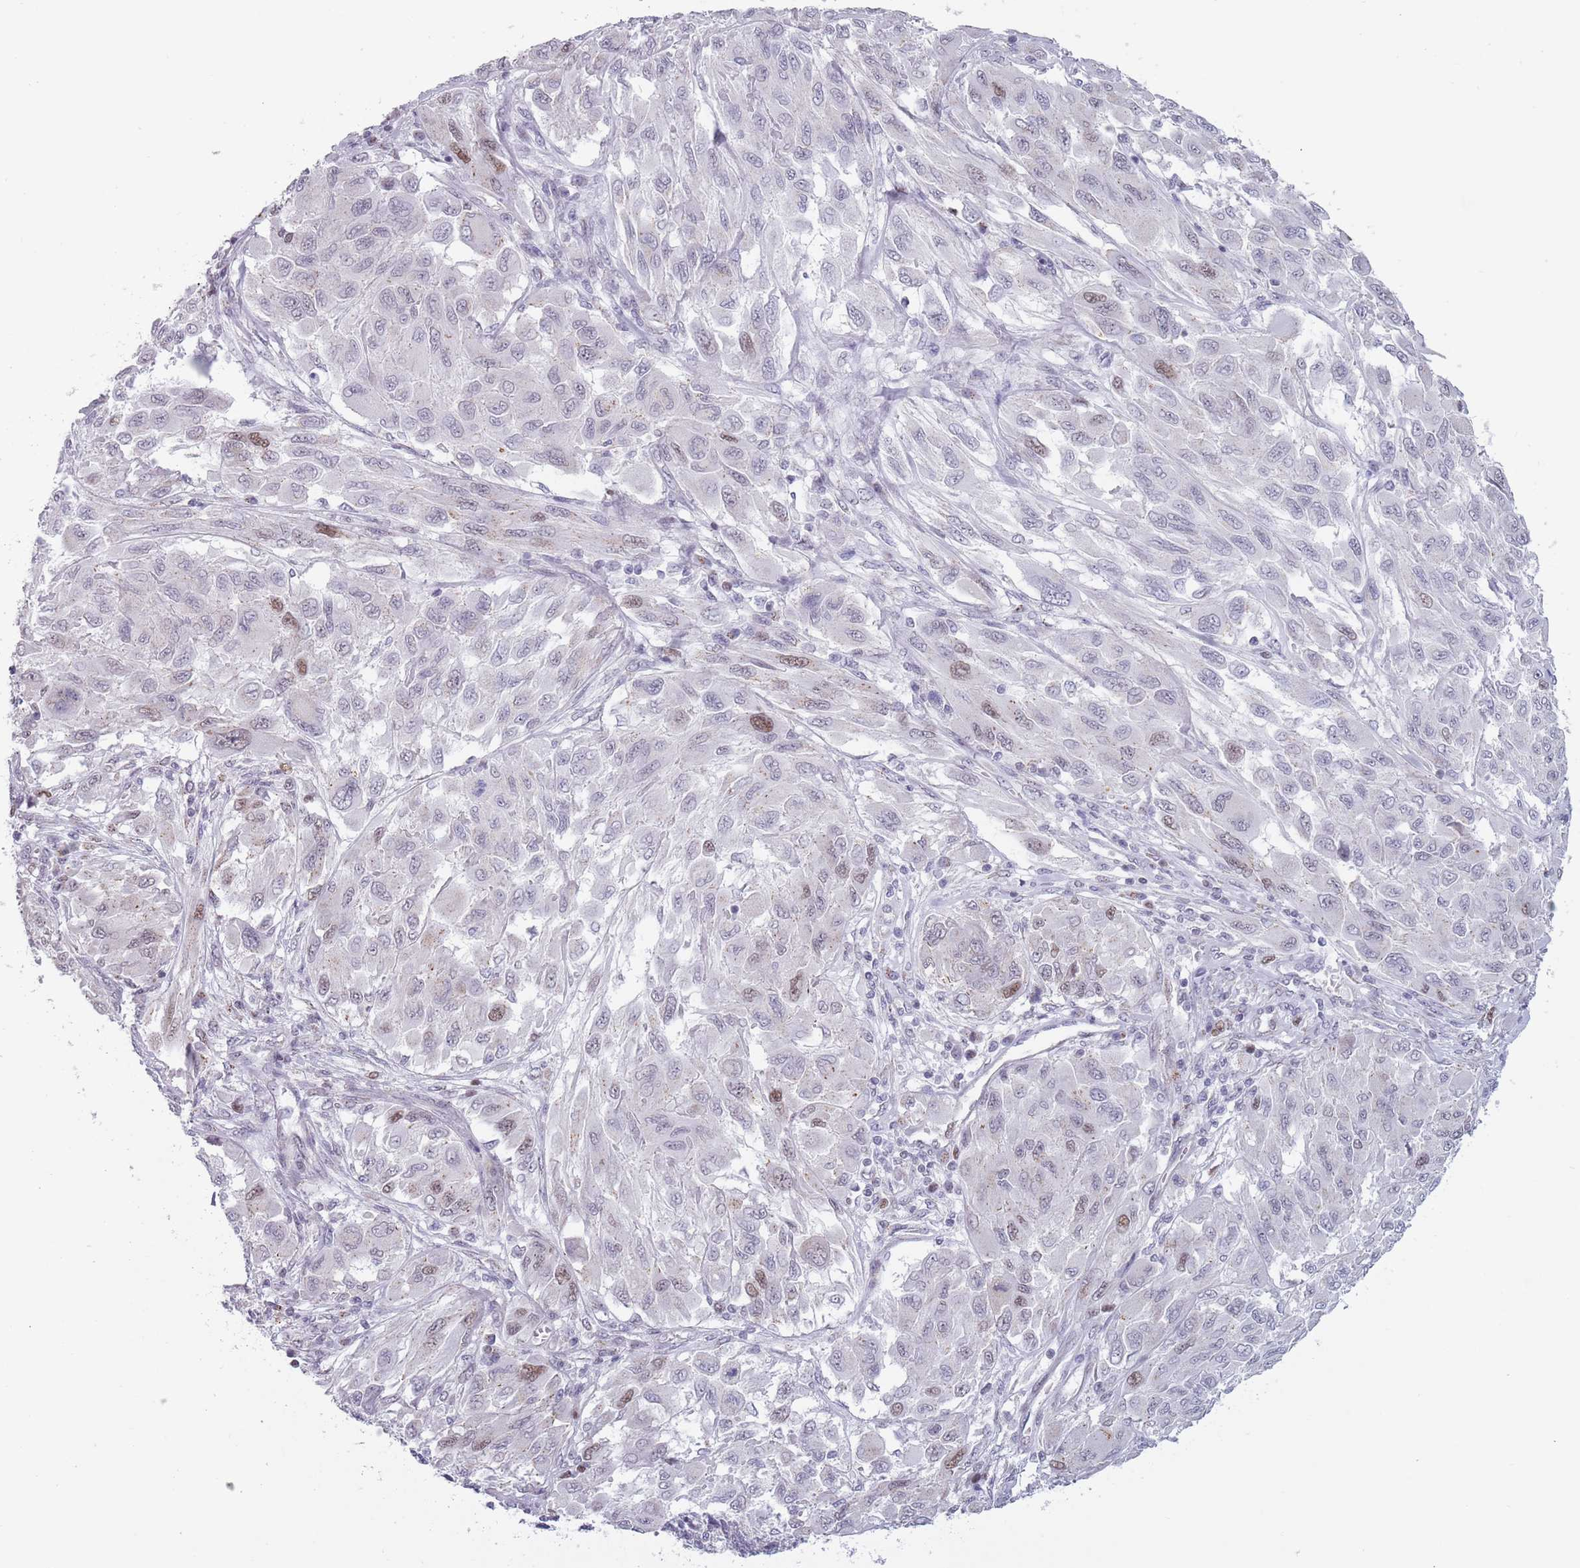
{"staining": {"intensity": "weak", "quantity": "<25%", "location": "nuclear"}, "tissue": "melanoma", "cell_type": "Tumor cells", "image_type": "cancer", "snomed": [{"axis": "morphology", "description": "Malignant melanoma, NOS"}, {"axis": "topography", "description": "Skin"}], "caption": "Image shows no significant protein staining in tumor cells of melanoma.", "gene": "ZKSCAN2", "patient": {"sex": "female", "age": 91}}